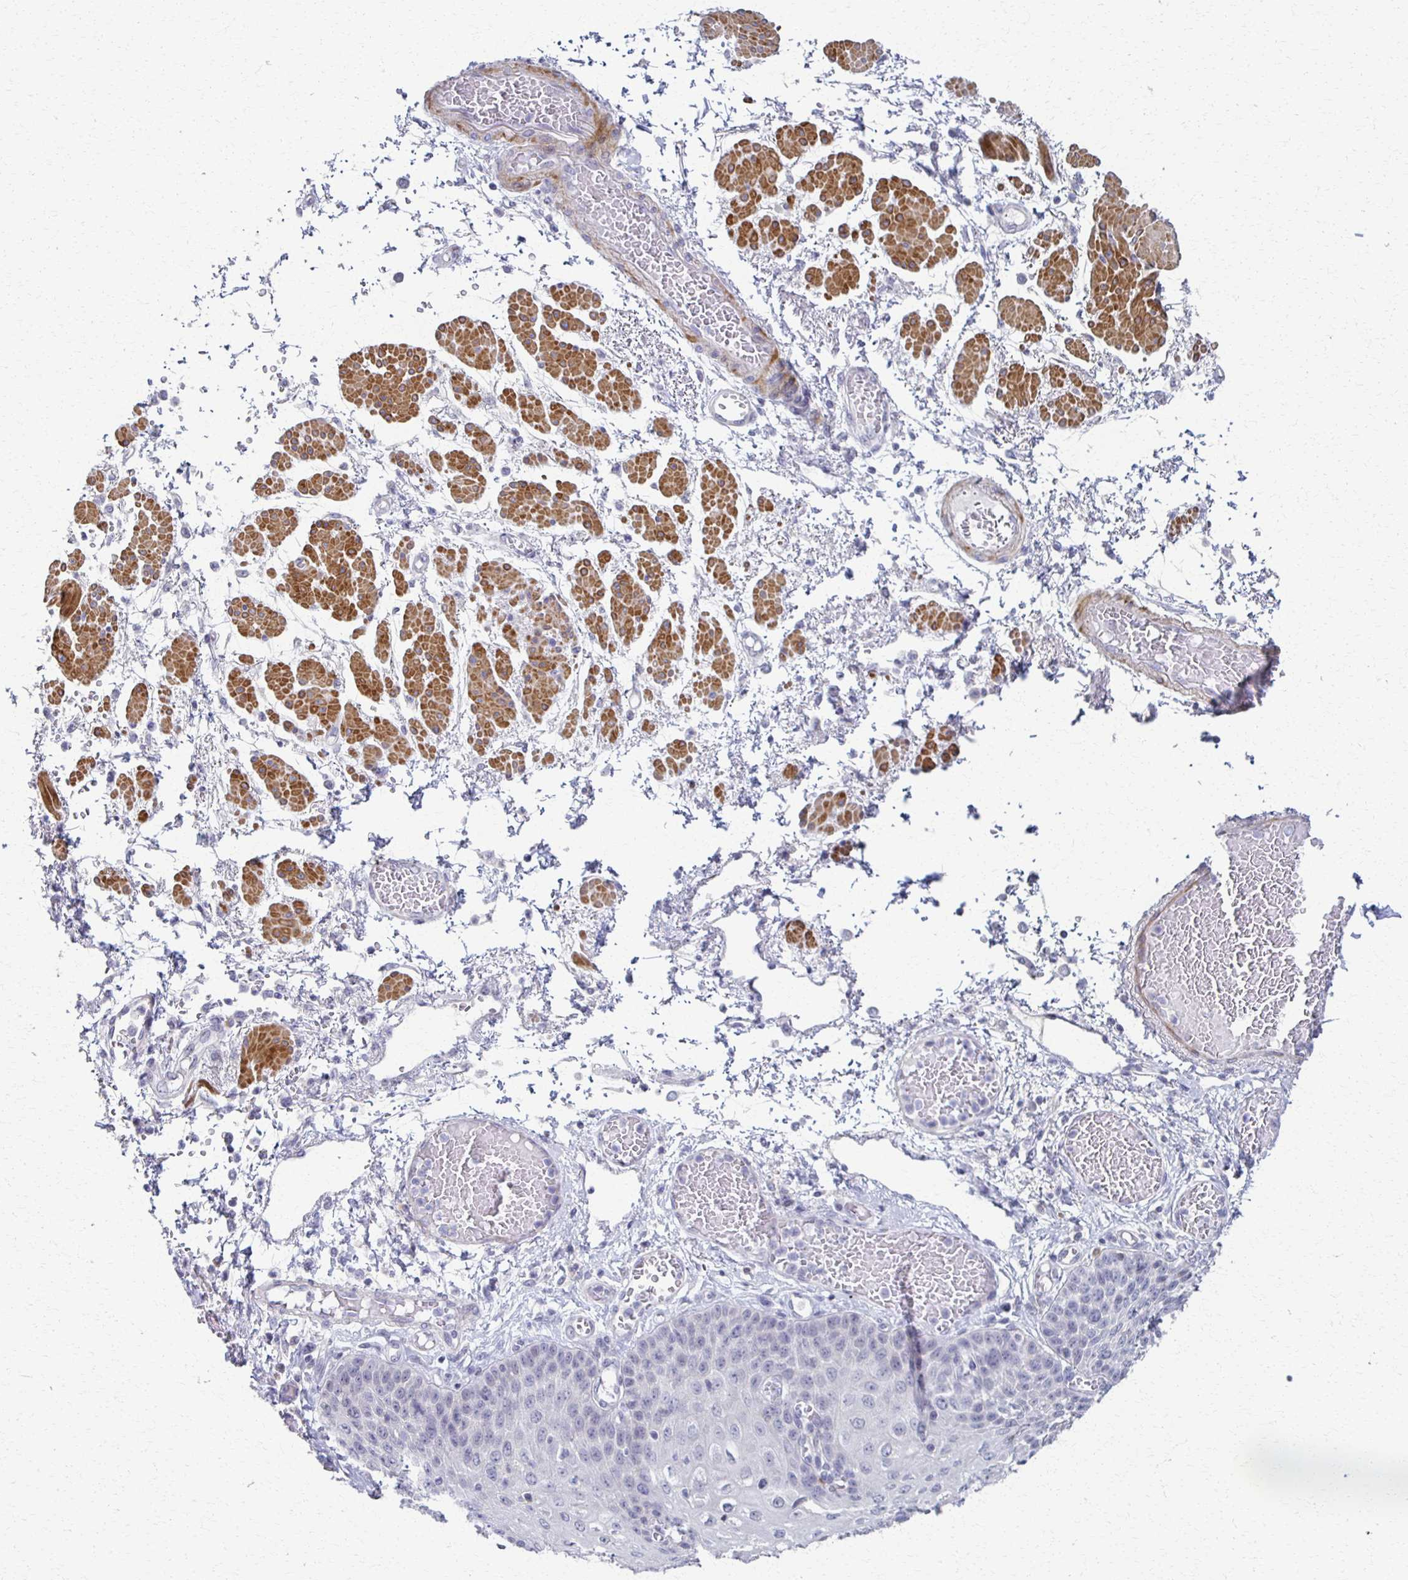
{"staining": {"intensity": "negative", "quantity": "none", "location": "none"}, "tissue": "esophagus", "cell_type": "Squamous epithelial cells", "image_type": "normal", "snomed": [{"axis": "morphology", "description": "Normal tissue, NOS"}, {"axis": "morphology", "description": "Adenocarcinoma, NOS"}, {"axis": "topography", "description": "Esophagus"}], "caption": "This is an immunohistochemistry (IHC) histopathology image of unremarkable esophagus. There is no expression in squamous epithelial cells.", "gene": "FOXO4", "patient": {"sex": "male", "age": 81}}